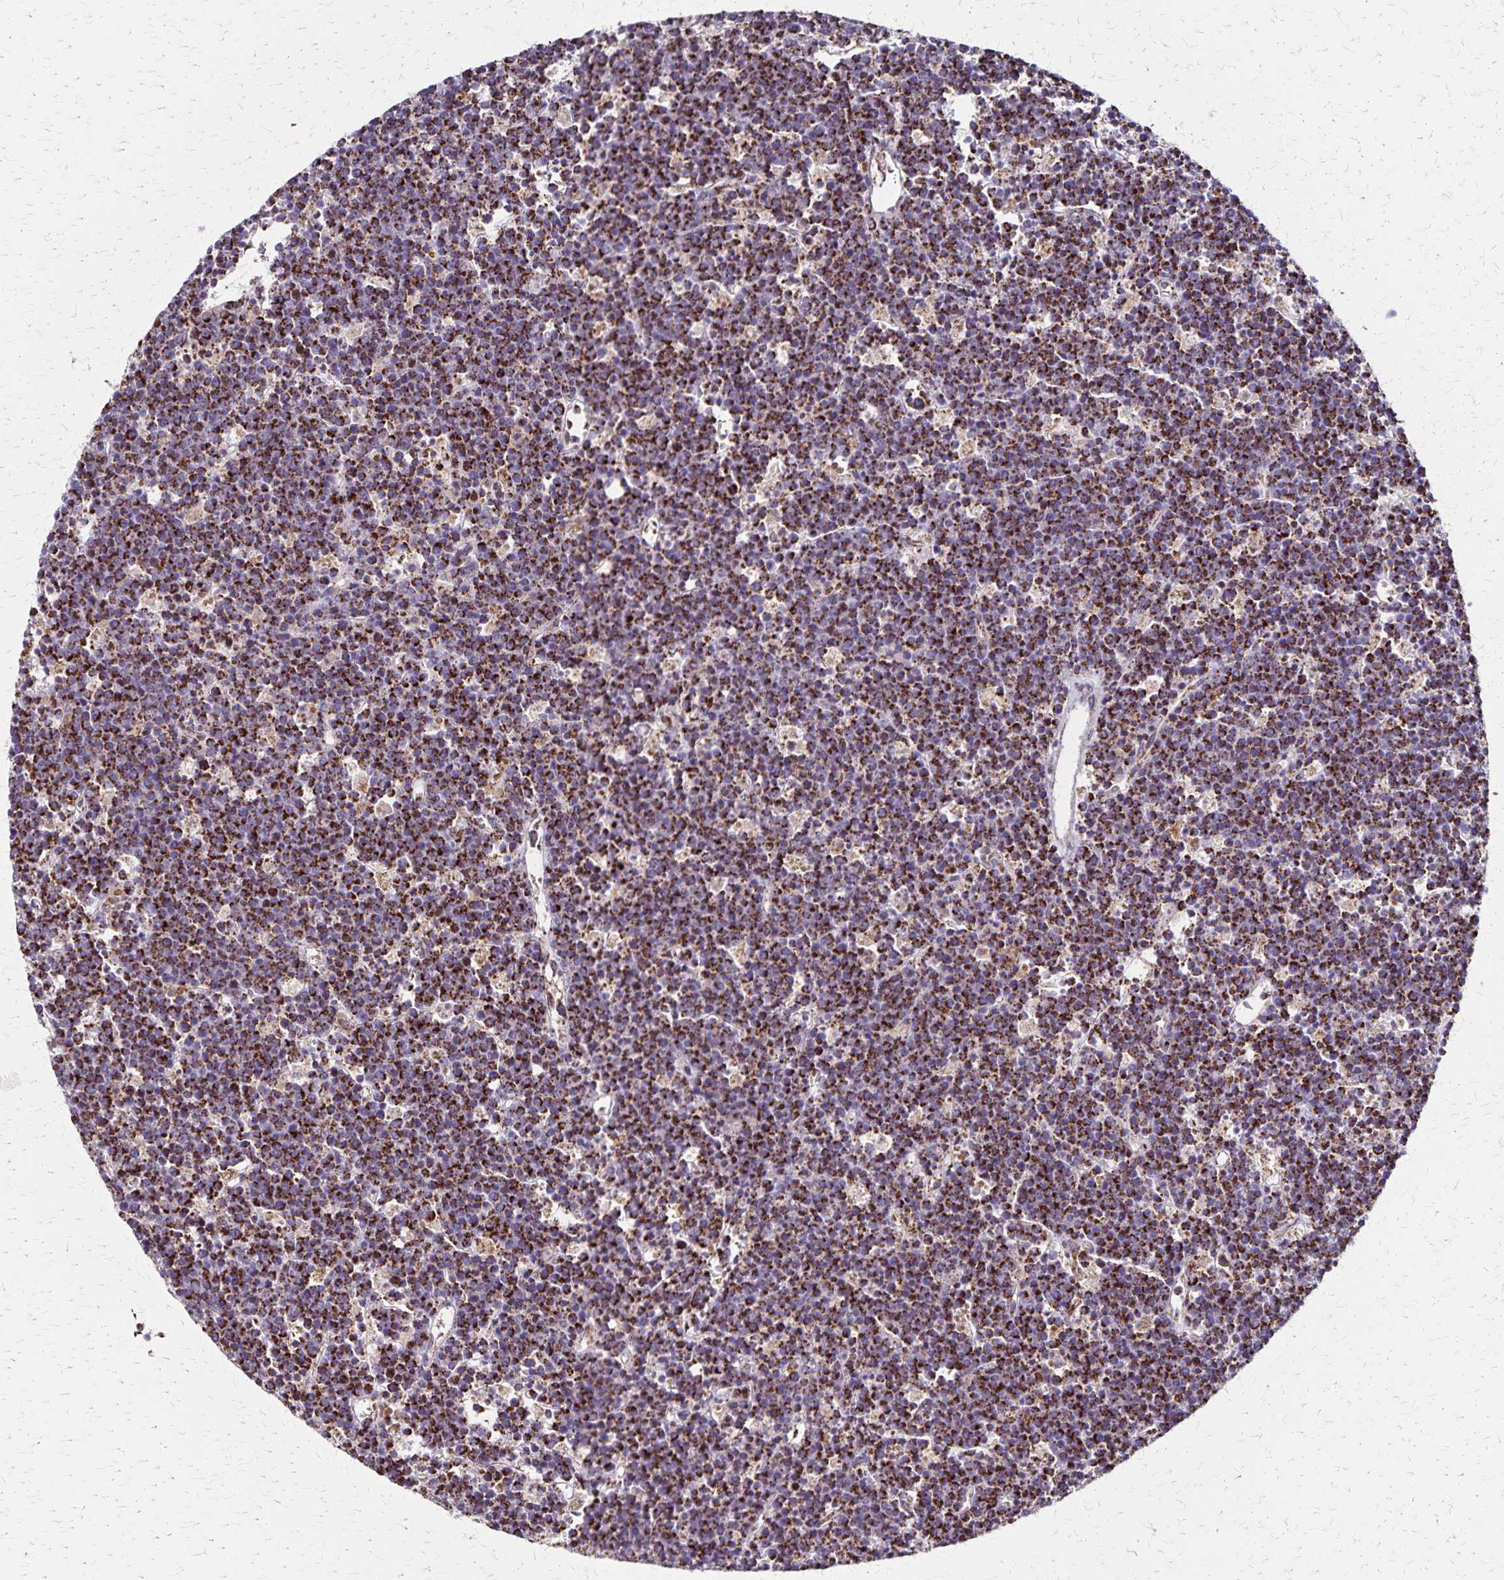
{"staining": {"intensity": "strong", "quantity": ">75%", "location": "cytoplasmic/membranous"}, "tissue": "lymphoma", "cell_type": "Tumor cells", "image_type": "cancer", "snomed": [{"axis": "morphology", "description": "Malignant lymphoma, non-Hodgkin's type, High grade"}, {"axis": "topography", "description": "Ovary"}], "caption": "Immunohistochemical staining of lymphoma shows strong cytoplasmic/membranous protein positivity in about >75% of tumor cells.", "gene": "NFS1", "patient": {"sex": "female", "age": 56}}